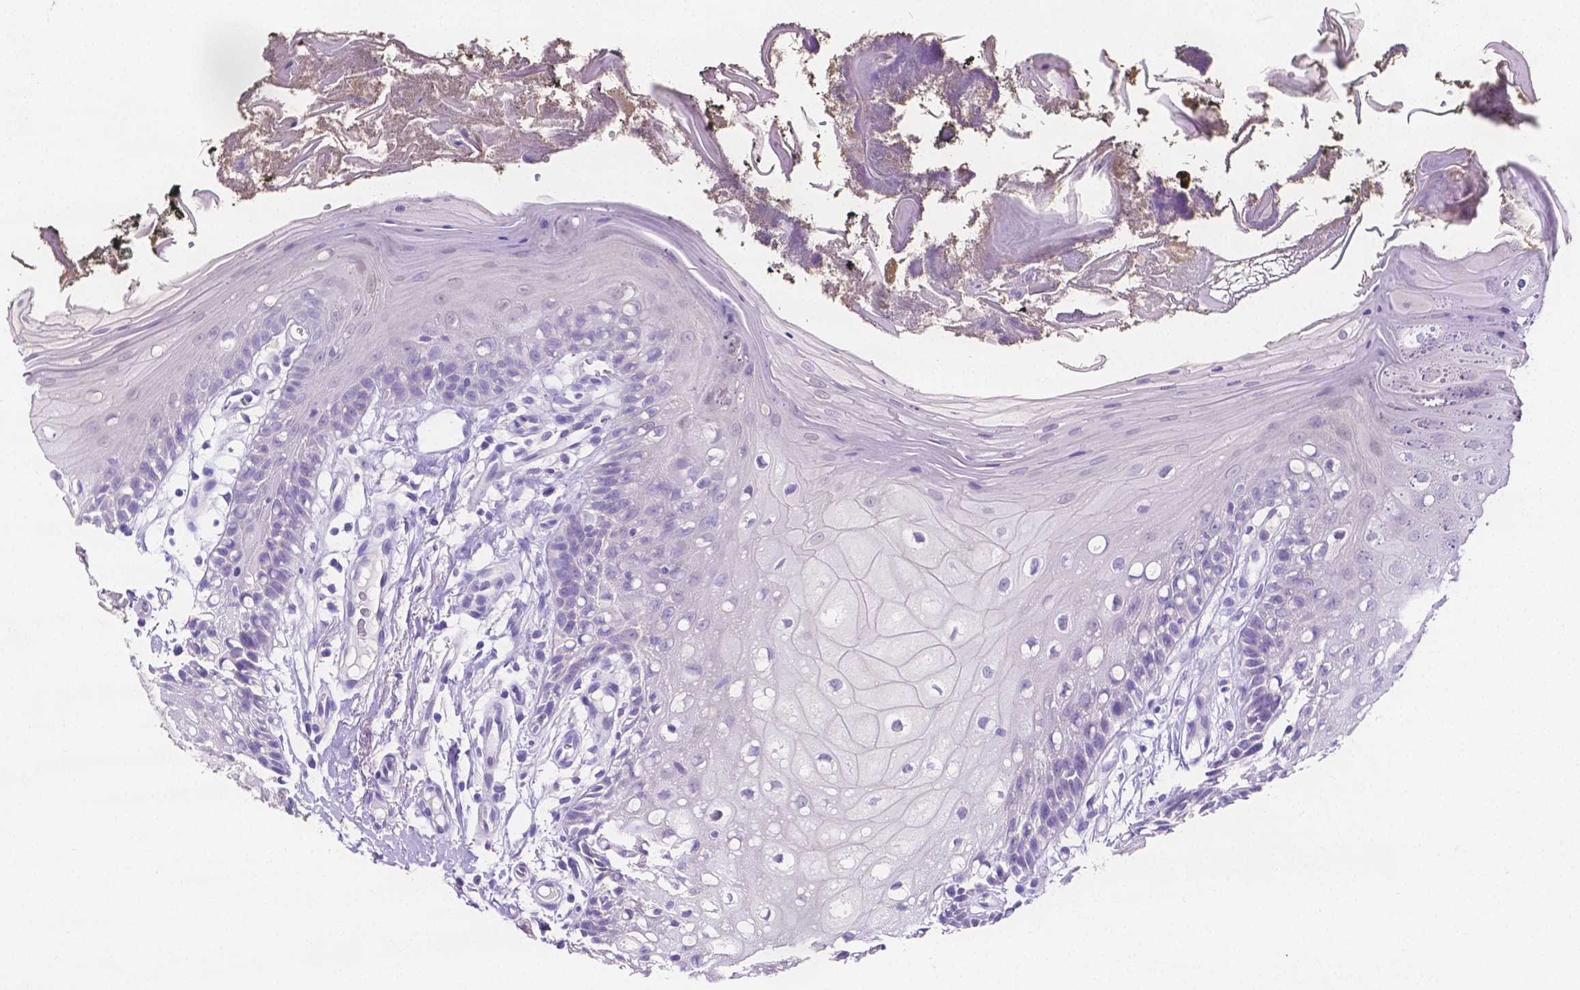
{"staining": {"intensity": "negative", "quantity": "none", "location": "none"}, "tissue": "oral mucosa", "cell_type": "Squamous epithelial cells", "image_type": "normal", "snomed": [{"axis": "morphology", "description": "Normal tissue, NOS"}, {"axis": "morphology", "description": "Squamous cell carcinoma, NOS"}, {"axis": "topography", "description": "Oral tissue"}, {"axis": "topography", "description": "Head-Neck"}], "caption": "A histopathology image of human oral mucosa is negative for staining in squamous epithelial cells. Nuclei are stained in blue.", "gene": "SLC22A2", "patient": {"sex": "male", "age": 69}}